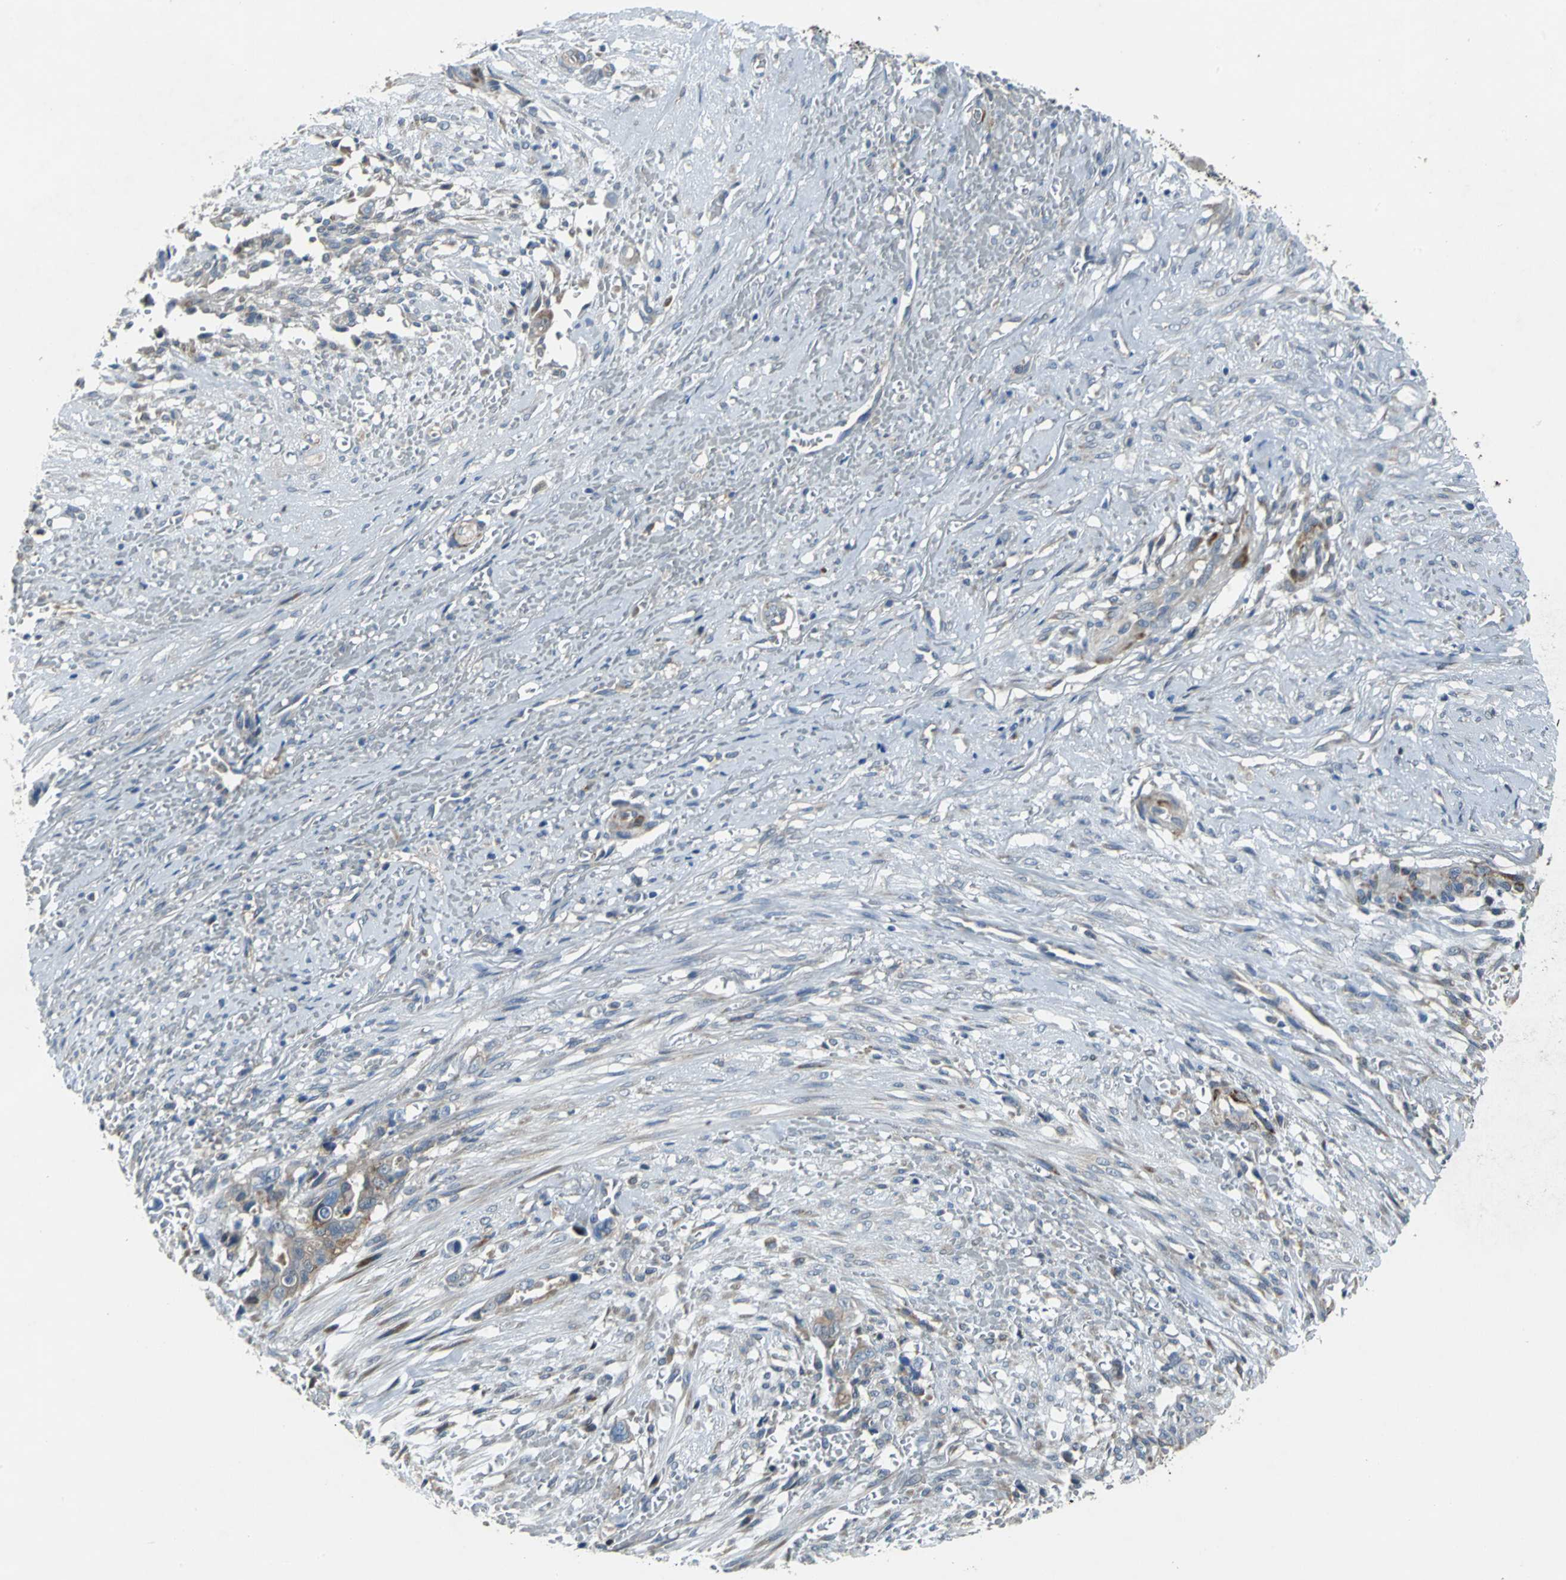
{"staining": {"intensity": "weak", "quantity": ">75%", "location": "cytoplasmic/membranous"}, "tissue": "liver cancer", "cell_type": "Tumor cells", "image_type": "cancer", "snomed": [{"axis": "morphology", "description": "Cholangiocarcinoma"}, {"axis": "topography", "description": "Liver"}], "caption": "Human liver cancer stained with a protein marker demonstrates weak staining in tumor cells.", "gene": "EIF5A", "patient": {"sex": "female", "age": 70}}